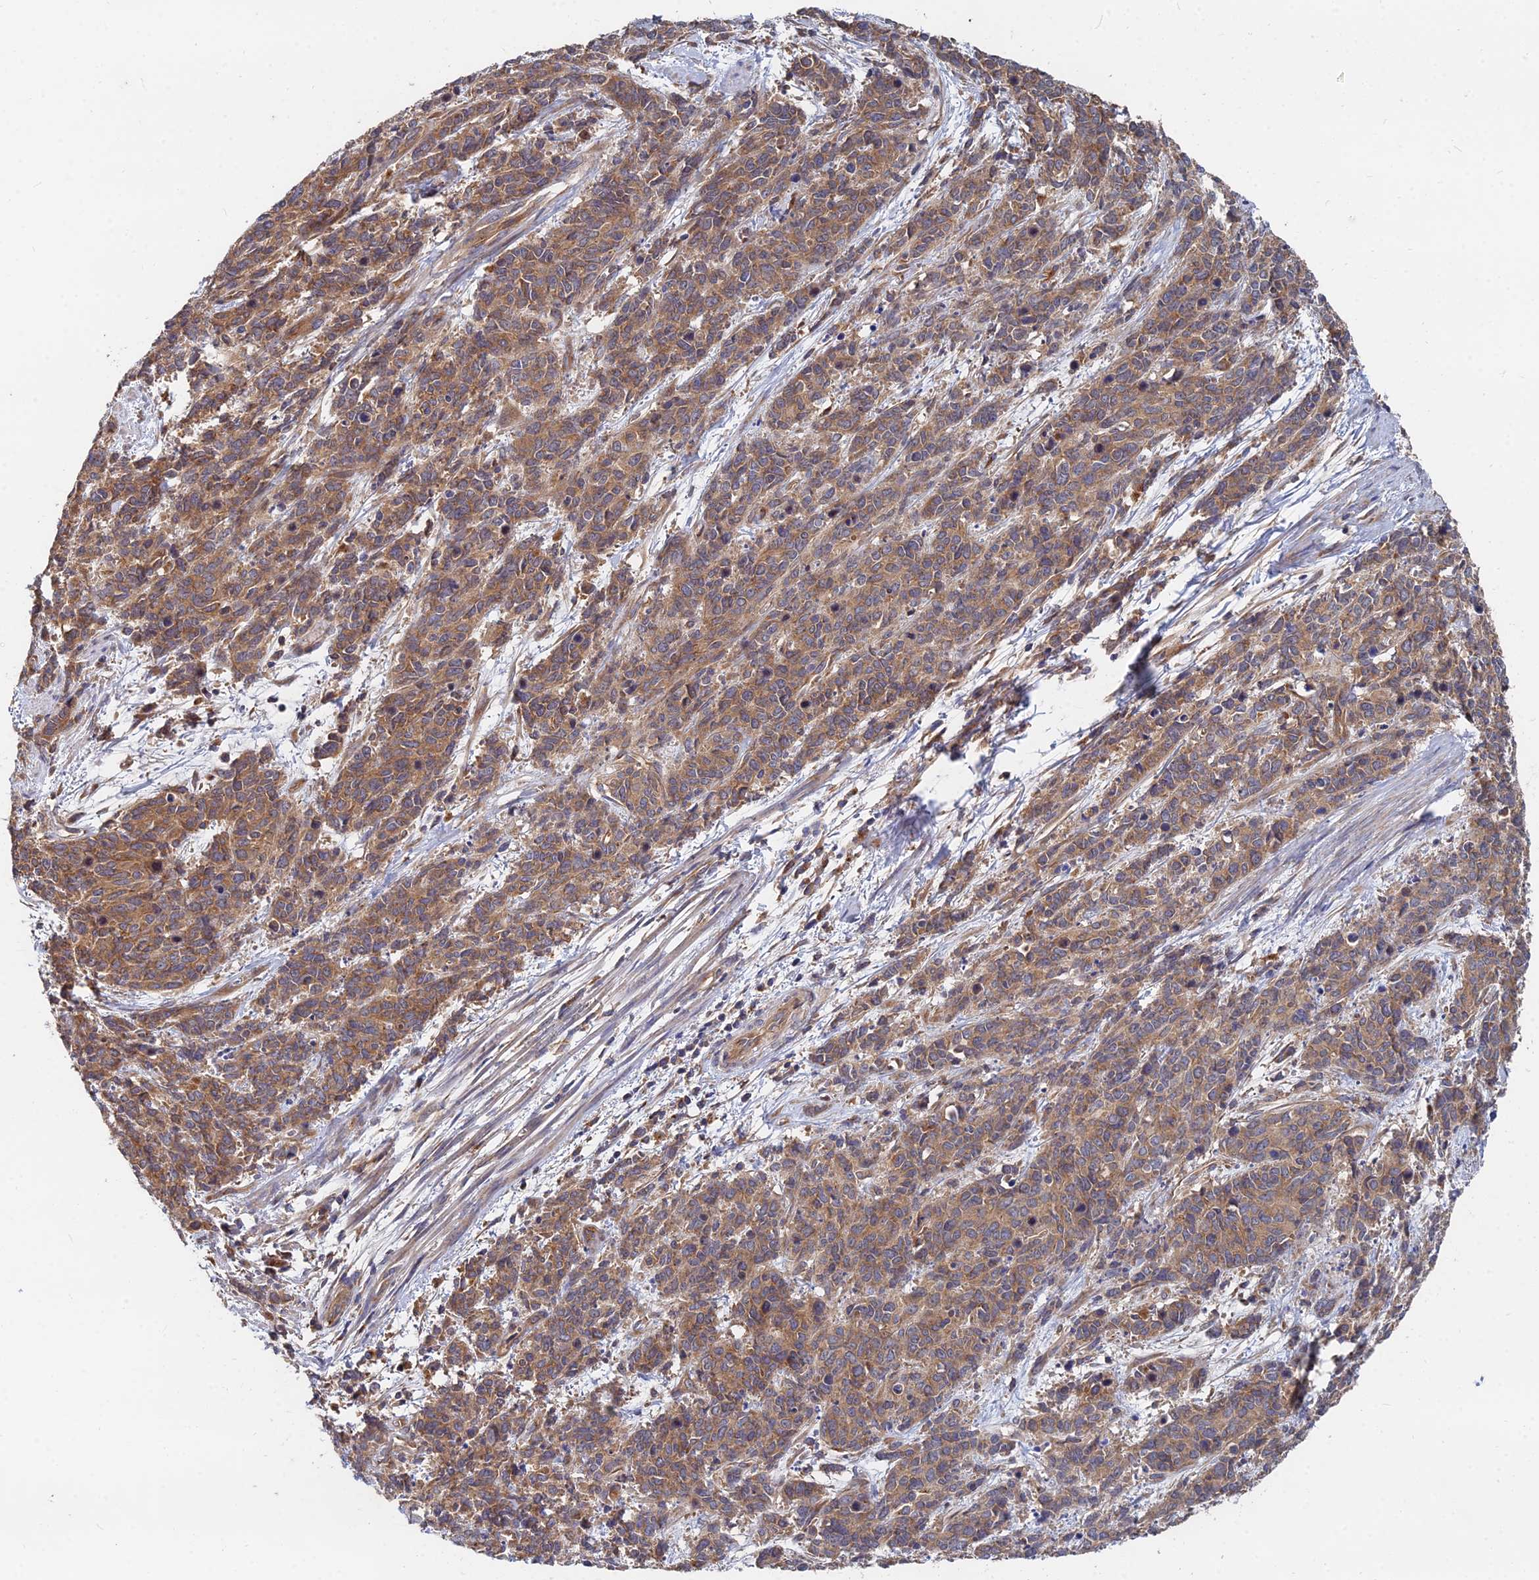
{"staining": {"intensity": "moderate", "quantity": ">75%", "location": "cytoplasmic/membranous"}, "tissue": "cervical cancer", "cell_type": "Tumor cells", "image_type": "cancer", "snomed": [{"axis": "morphology", "description": "Squamous cell carcinoma, NOS"}, {"axis": "topography", "description": "Cervix"}], "caption": "Squamous cell carcinoma (cervical) tissue exhibits moderate cytoplasmic/membranous staining in about >75% of tumor cells, visualized by immunohistochemistry. The protein of interest is stained brown, and the nuclei are stained in blue (DAB IHC with brightfield microscopy, high magnification).", "gene": "CCZ1", "patient": {"sex": "female", "age": 60}}